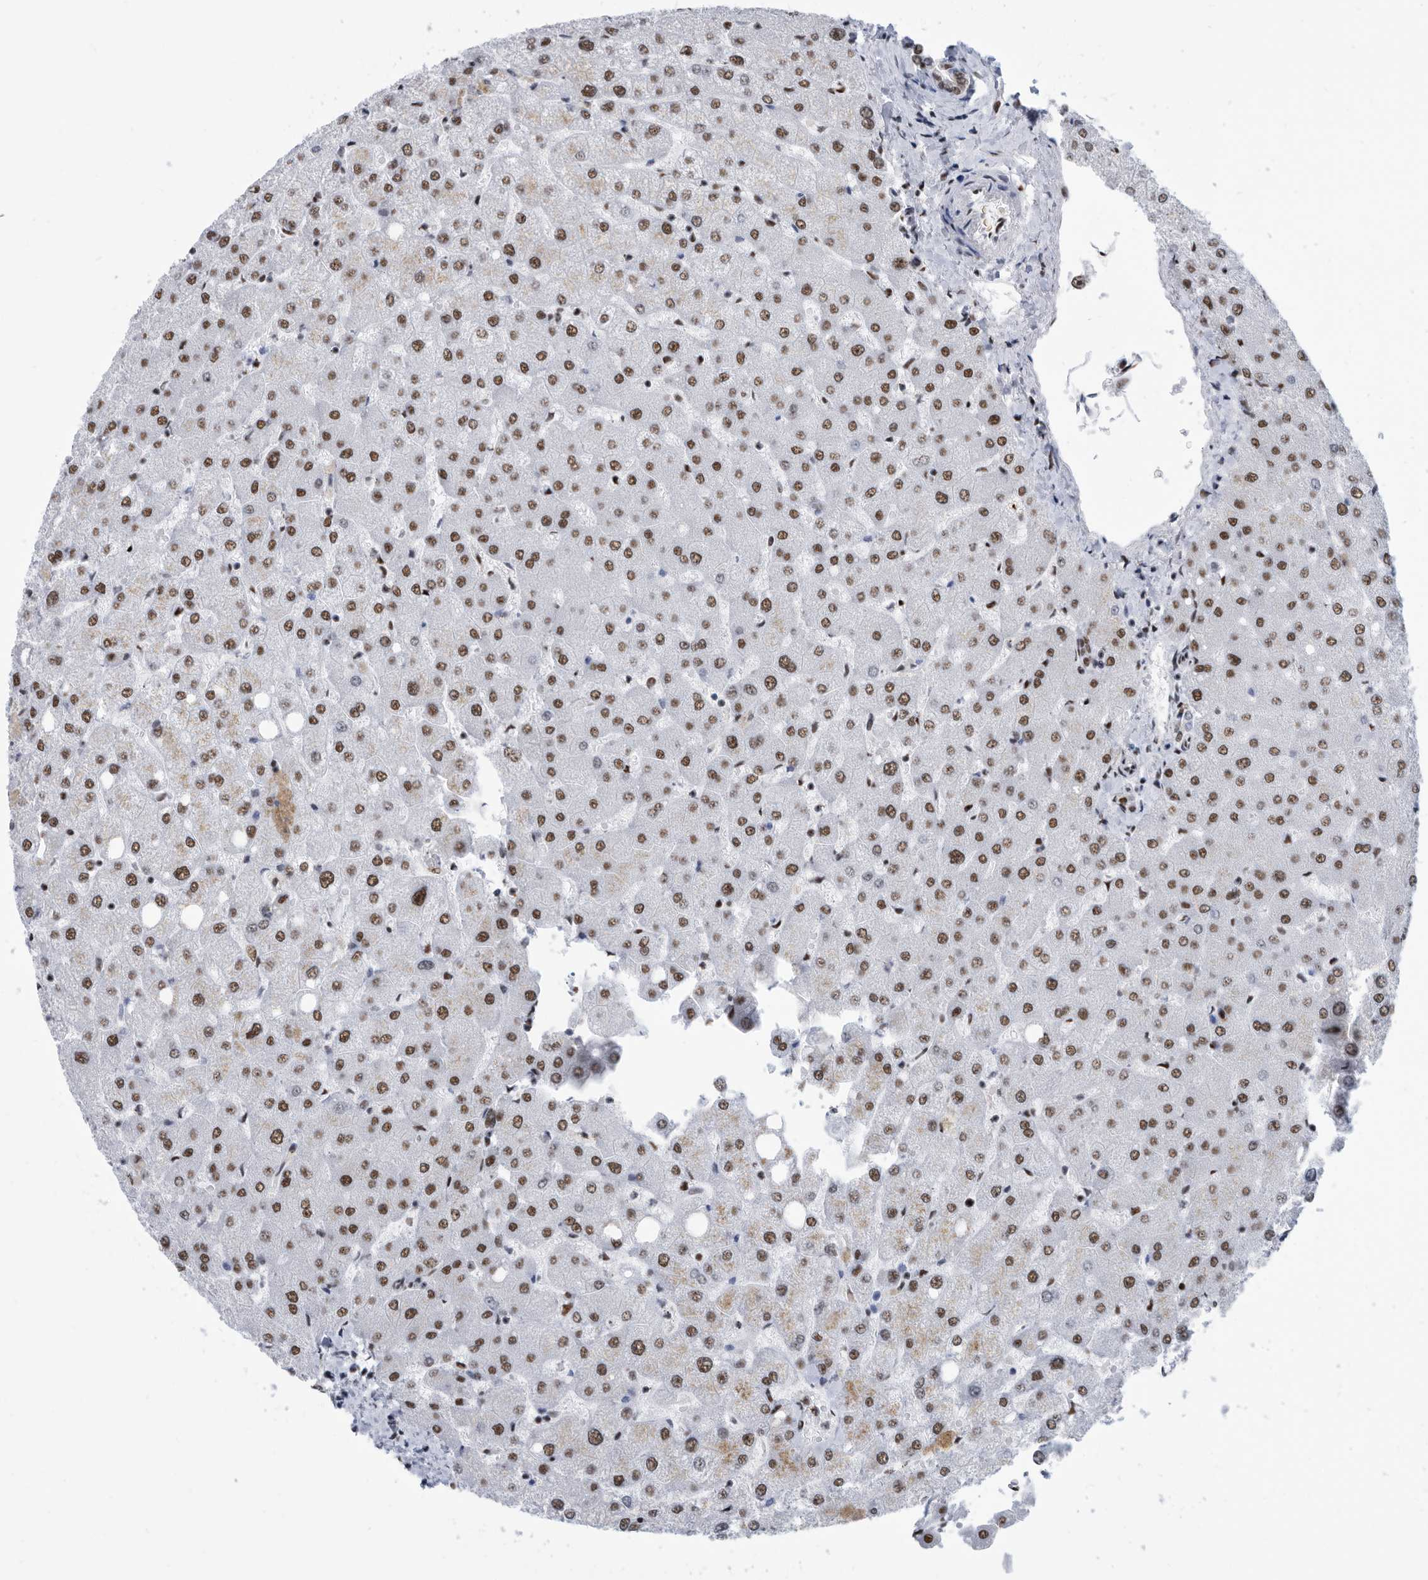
{"staining": {"intensity": "moderate", "quantity": ">75%", "location": "nuclear"}, "tissue": "liver", "cell_type": "Cholangiocytes", "image_type": "normal", "snomed": [{"axis": "morphology", "description": "Normal tissue, NOS"}, {"axis": "topography", "description": "Liver"}], "caption": "Immunohistochemistry of benign human liver exhibits medium levels of moderate nuclear expression in approximately >75% of cholangiocytes.", "gene": "SF3A1", "patient": {"sex": "female", "age": 54}}